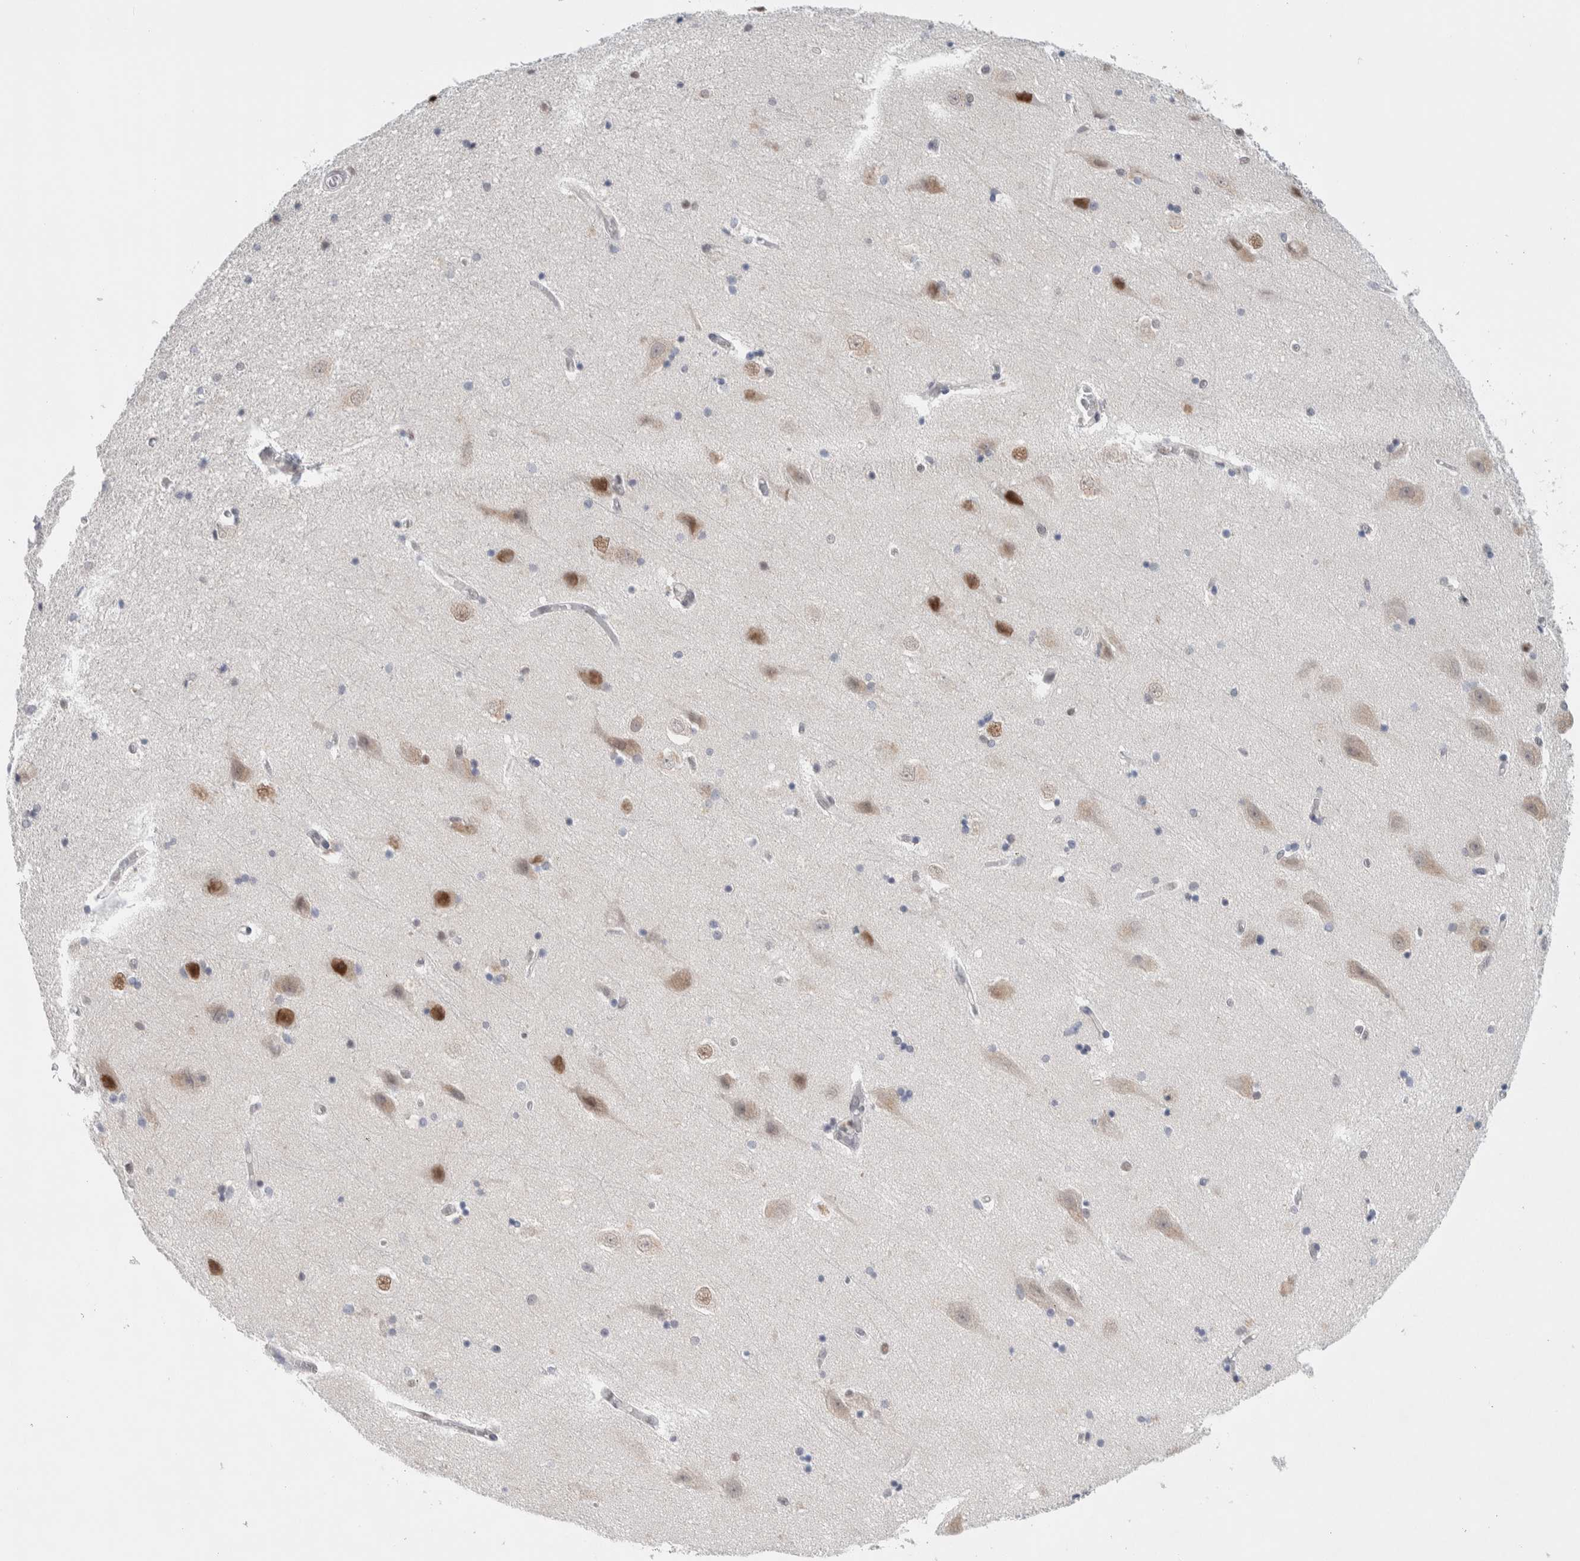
{"staining": {"intensity": "moderate", "quantity": "<25%", "location": "nuclear"}, "tissue": "hippocampus", "cell_type": "Glial cells", "image_type": "normal", "snomed": [{"axis": "morphology", "description": "Normal tissue, NOS"}, {"axis": "topography", "description": "Hippocampus"}], "caption": "Brown immunohistochemical staining in unremarkable human hippocampus displays moderate nuclear staining in about <25% of glial cells.", "gene": "PRMT1", "patient": {"sex": "female", "age": 54}}